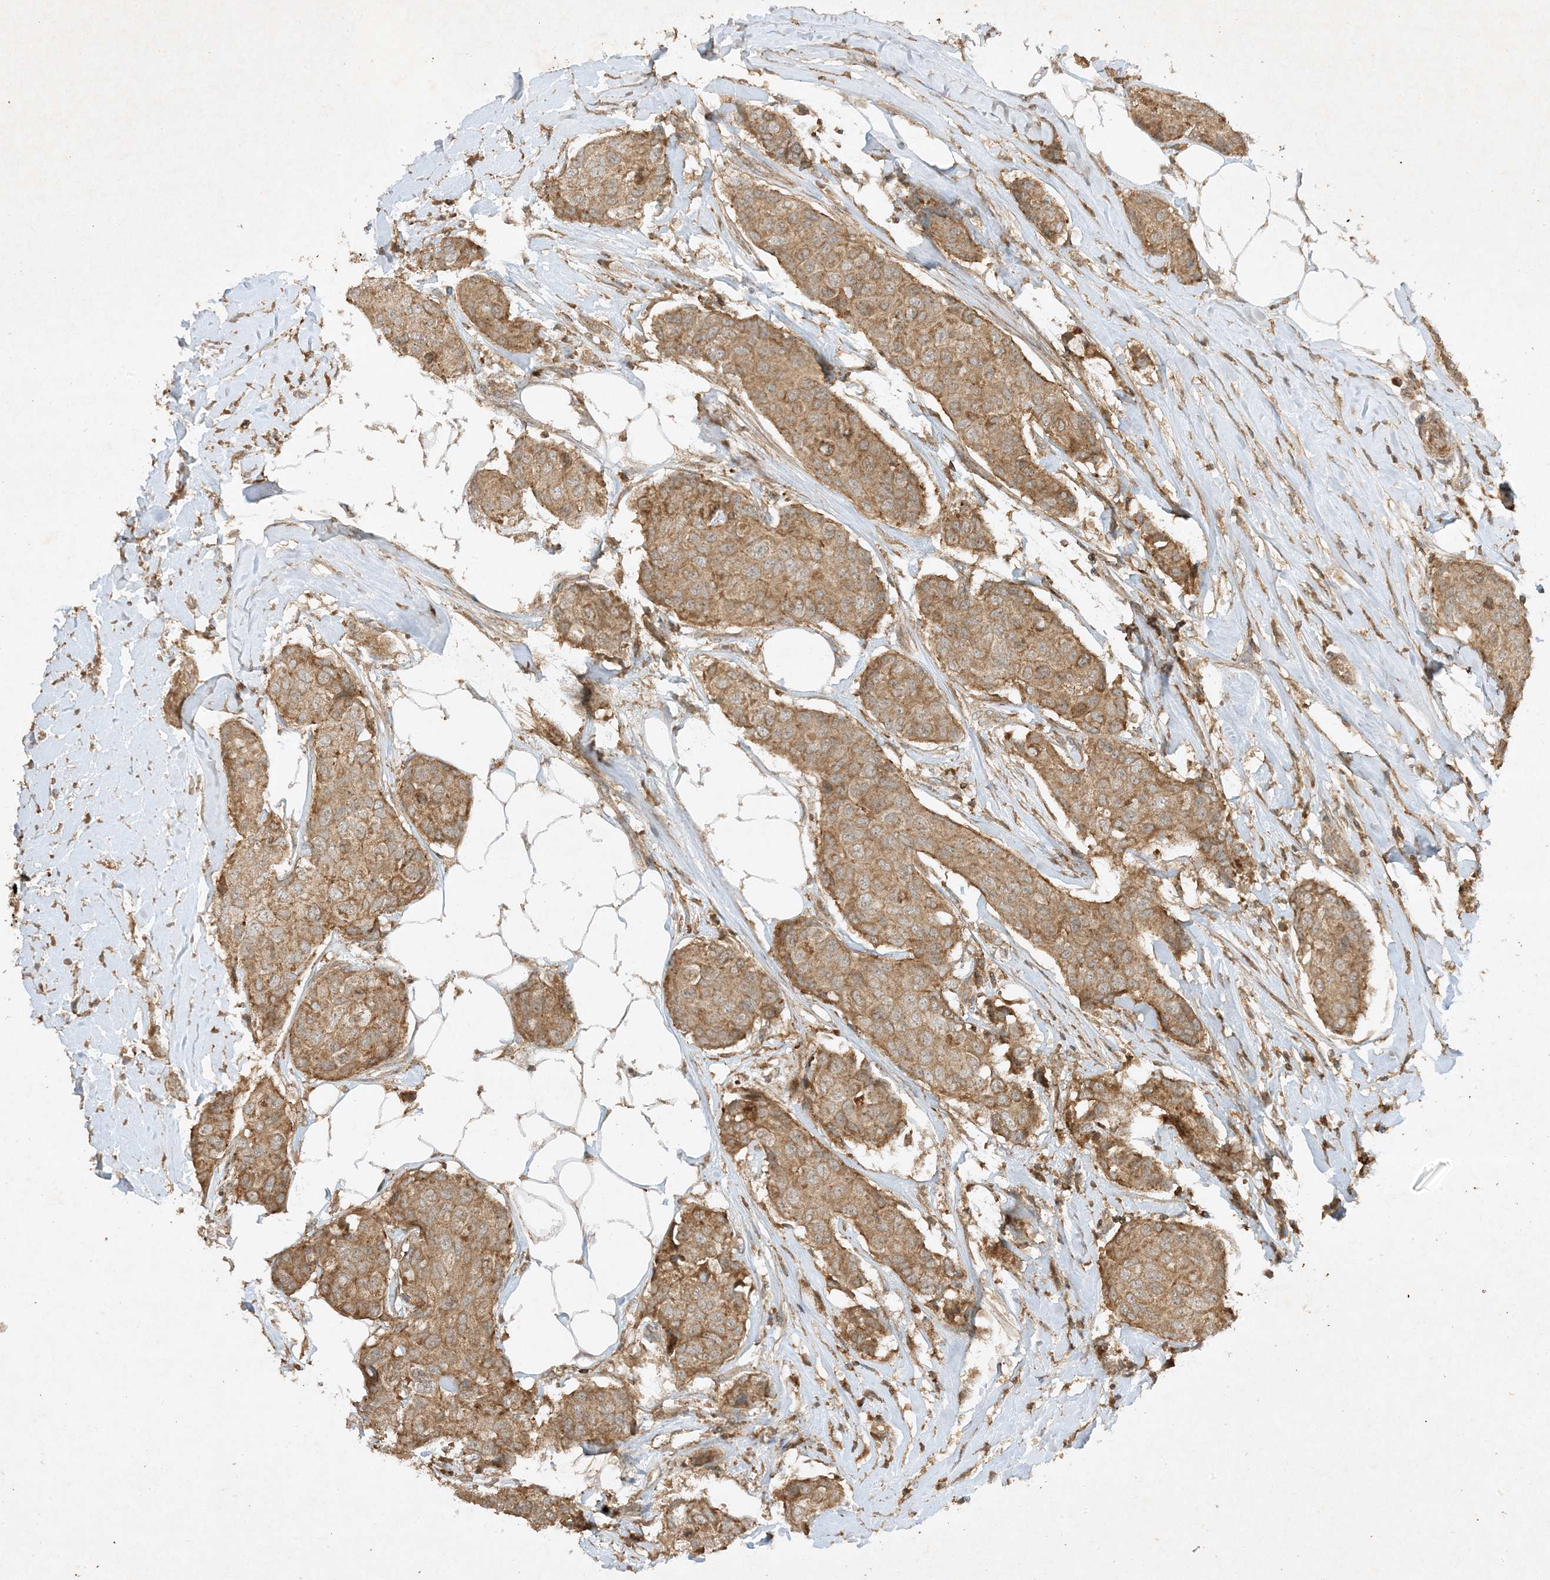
{"staining": {"intensity": "moderate", "quantity": ">75%", "location": "cytoplasmic/membranous"}, "tissue": "breast cancer", "cell_type": "Tumor cells", "image_type": "cancer", "snomed": [{"axis": "morphology", "description": "Duct carcinoma"}, {"axis": "topography", "description": "Breast"}], "caption": "Infiltrating ductal carcinoma (breast) stained for a protein reveals moderate cytoplasmic/membranous positivity in tumor cells.", "gene": "XRN1", "patient": {"sex": "female", "age": 80}}